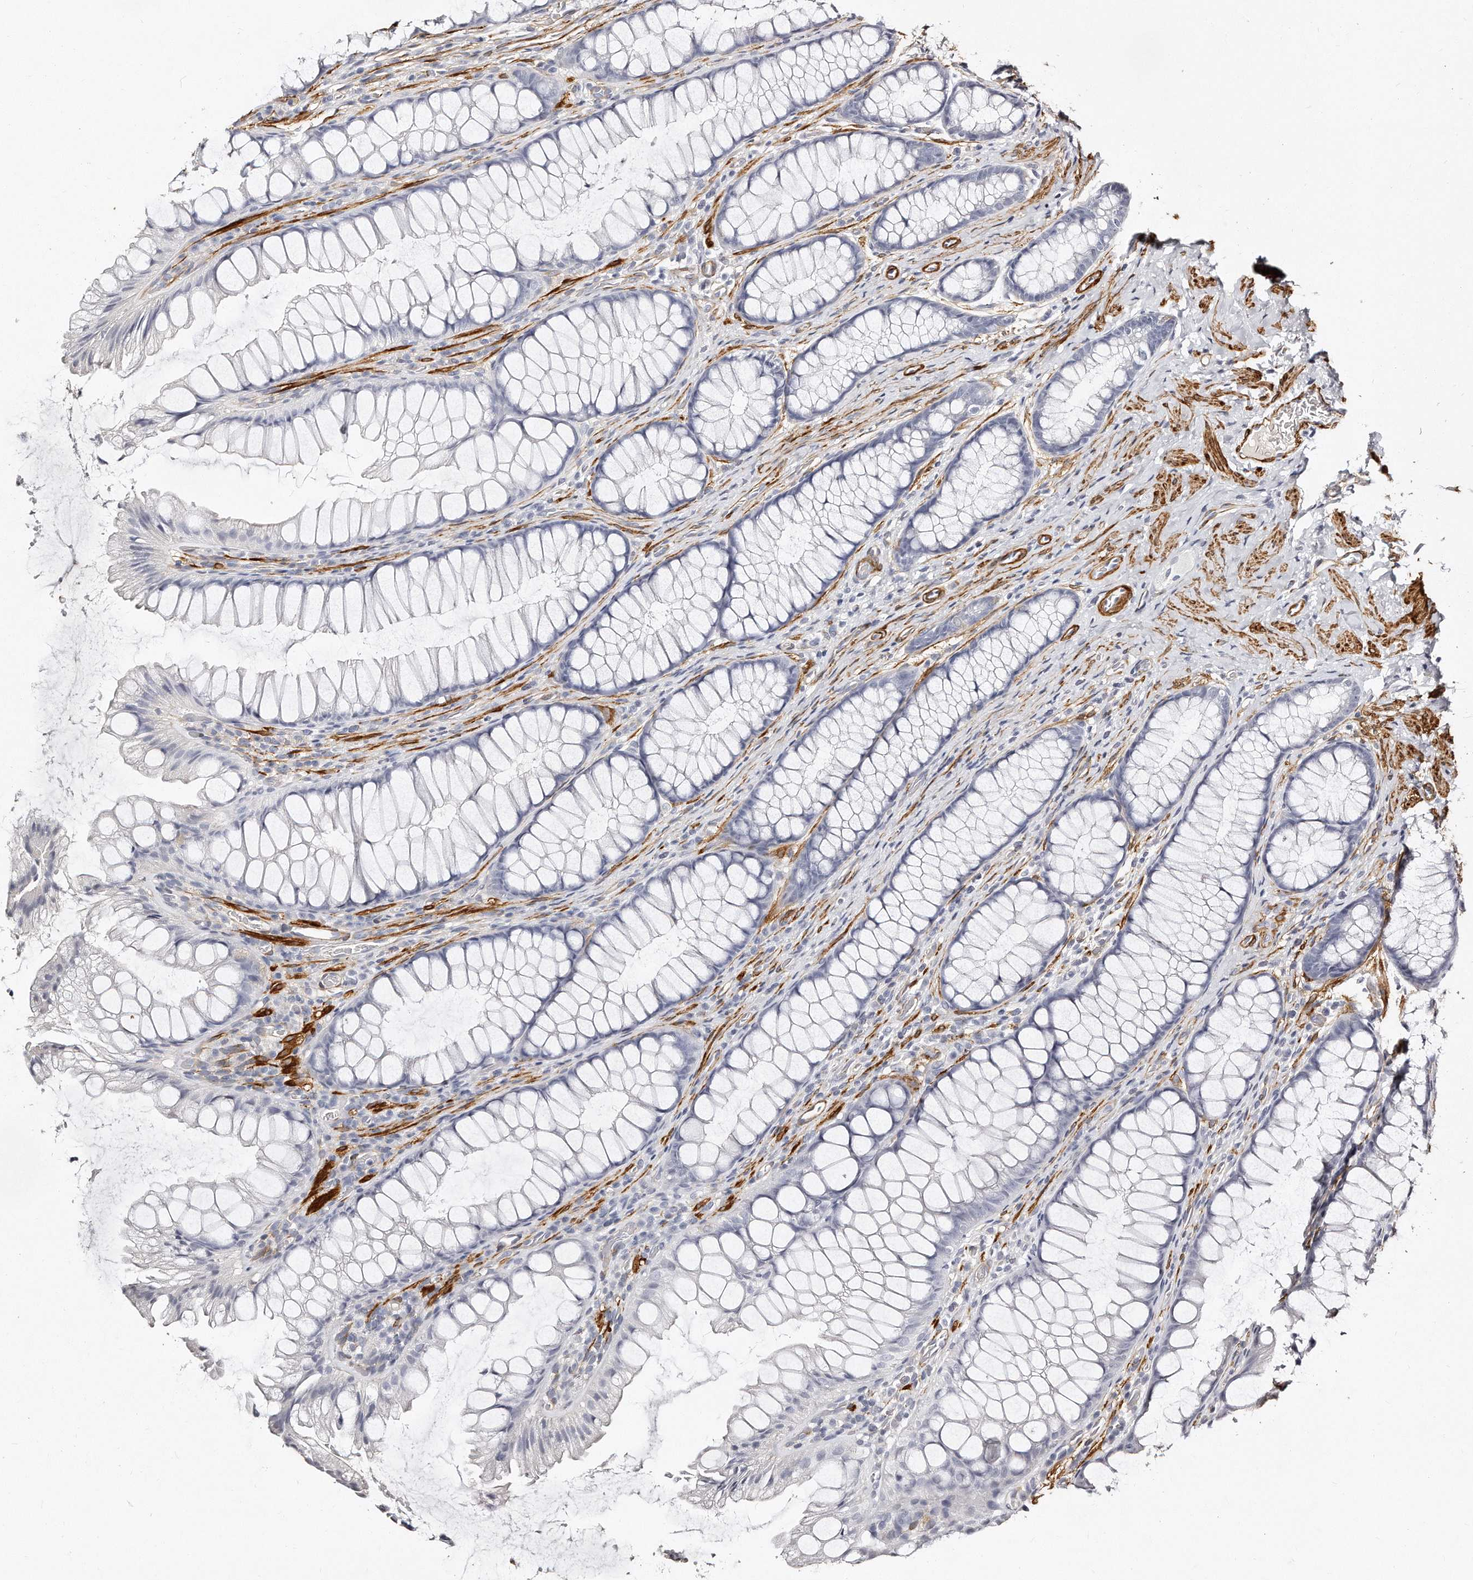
{"staining": {"intensity": "strong", "quantity": ">75%", "location": "cytoplasmic/membranous"}, "tissue": "colon", "cell_type": "Endothelial cells", "image_type": "normal", "snomed": [{"axis": "morphology", "description": "Normal tissue, NOS"}, {"axis": "topography", "description": "Colon"}], "caption": "High-magnification brightfield microscopy of normal colon stained with DAB (brown) and counterstained with hematoxylin (blue). endothelial cells exhibit strong cytoplasmic/membranous expression is appreciated in about>75% of cells. The staining is performed using DAB brown chromogen to label protein expression. The nuclei are counter-stained blue using hematoxylin.", "gene": "LMOD1", "patient": {"sex": "female", "age": 62}}